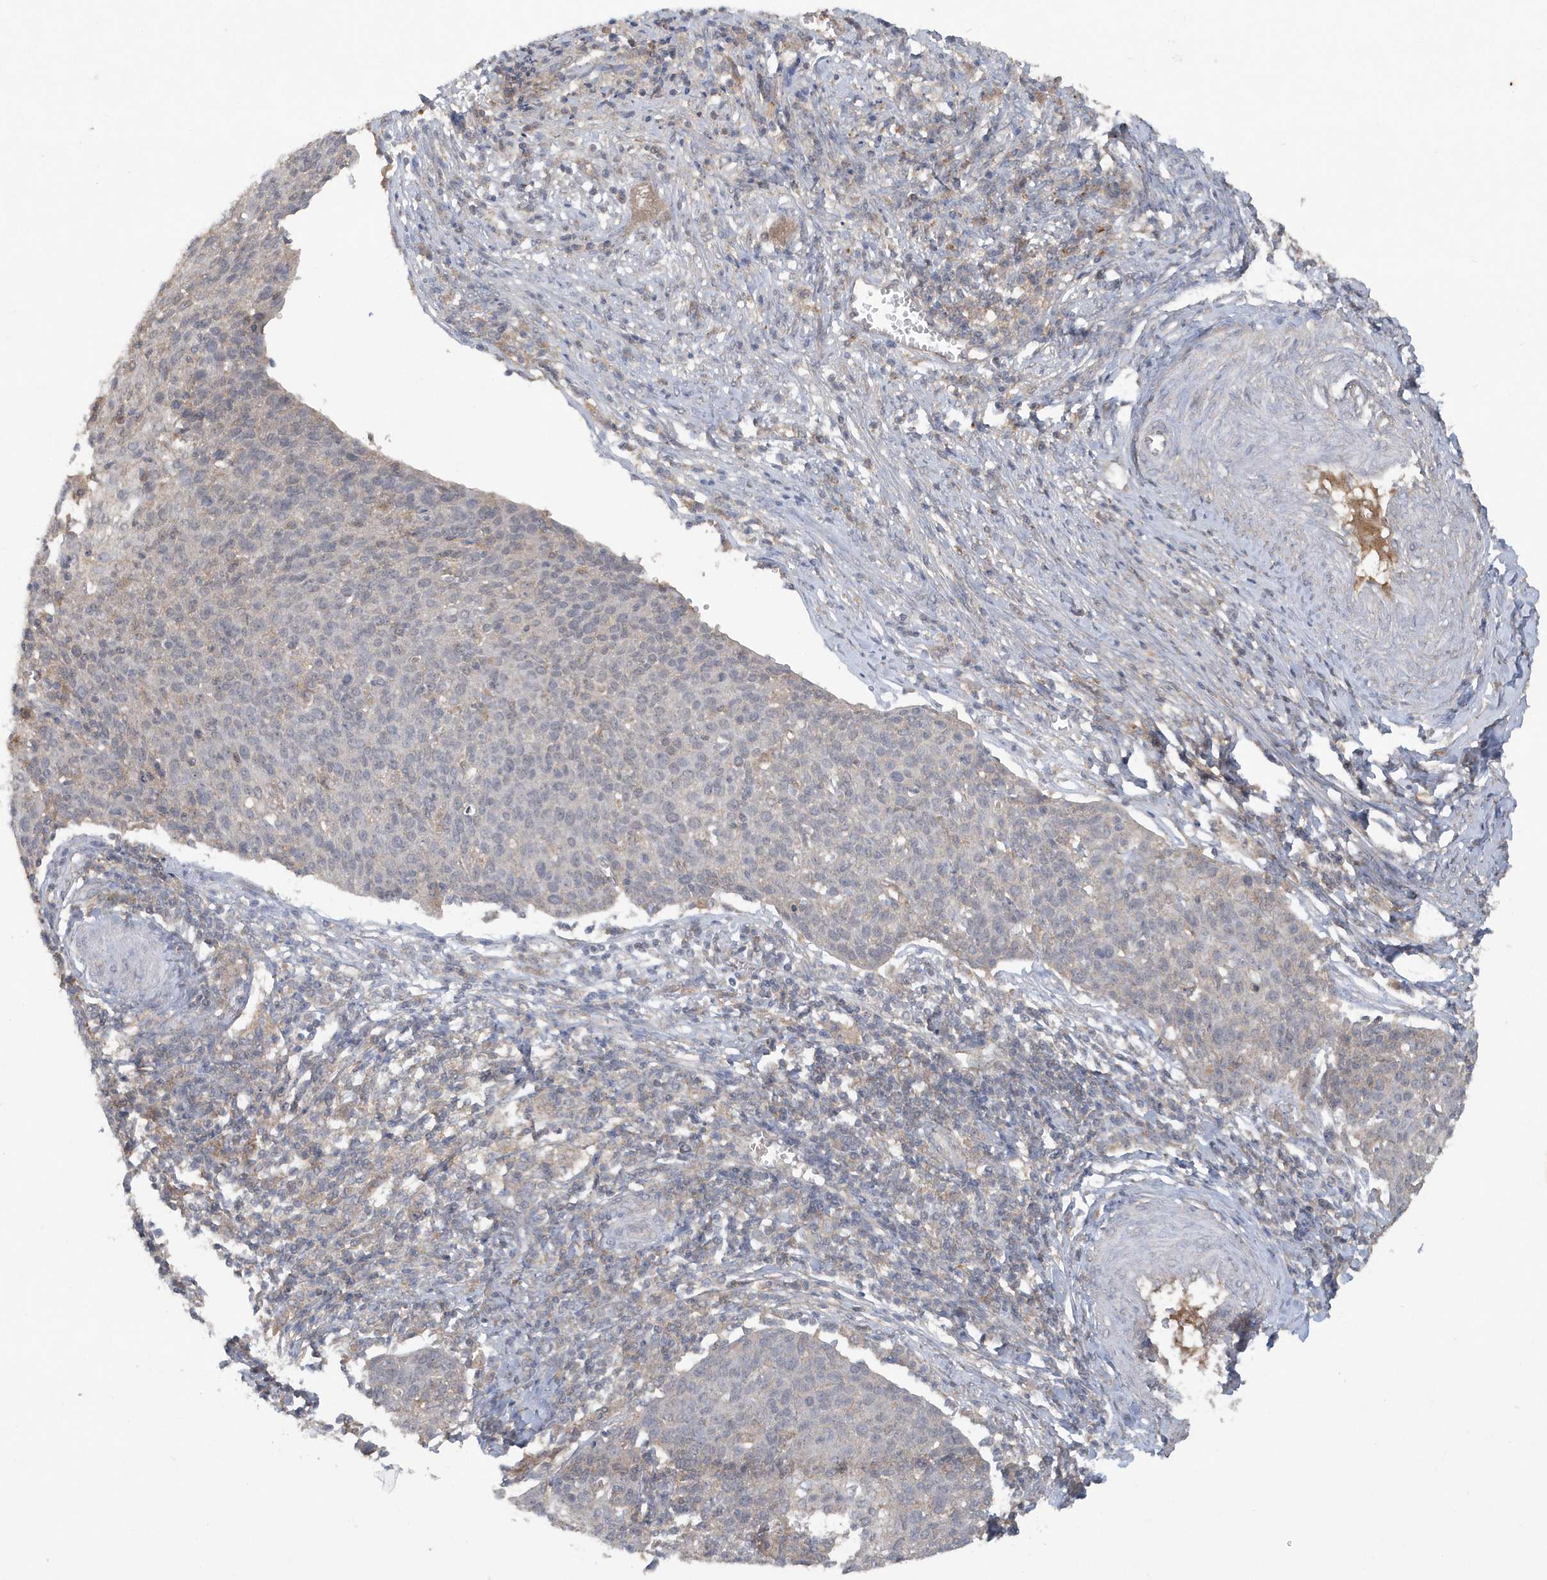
{"staining": {"intensity": "negative", "quantity": "none", "location": "none"}, "tissue": "cervical cancer", "cell_type": "Tumor cells", "image_type": "cancer", "snomed": [{"axis": "morphology", "description": "Squamous cell carcinoma, NOS"}, {"axis": "topography", "description": "Cervix"}], "caption": "There is no significant staining in tumor cells of cervical cancer.", "gene": "C1RL", "patient": {"sex": "female", "age": 38}}